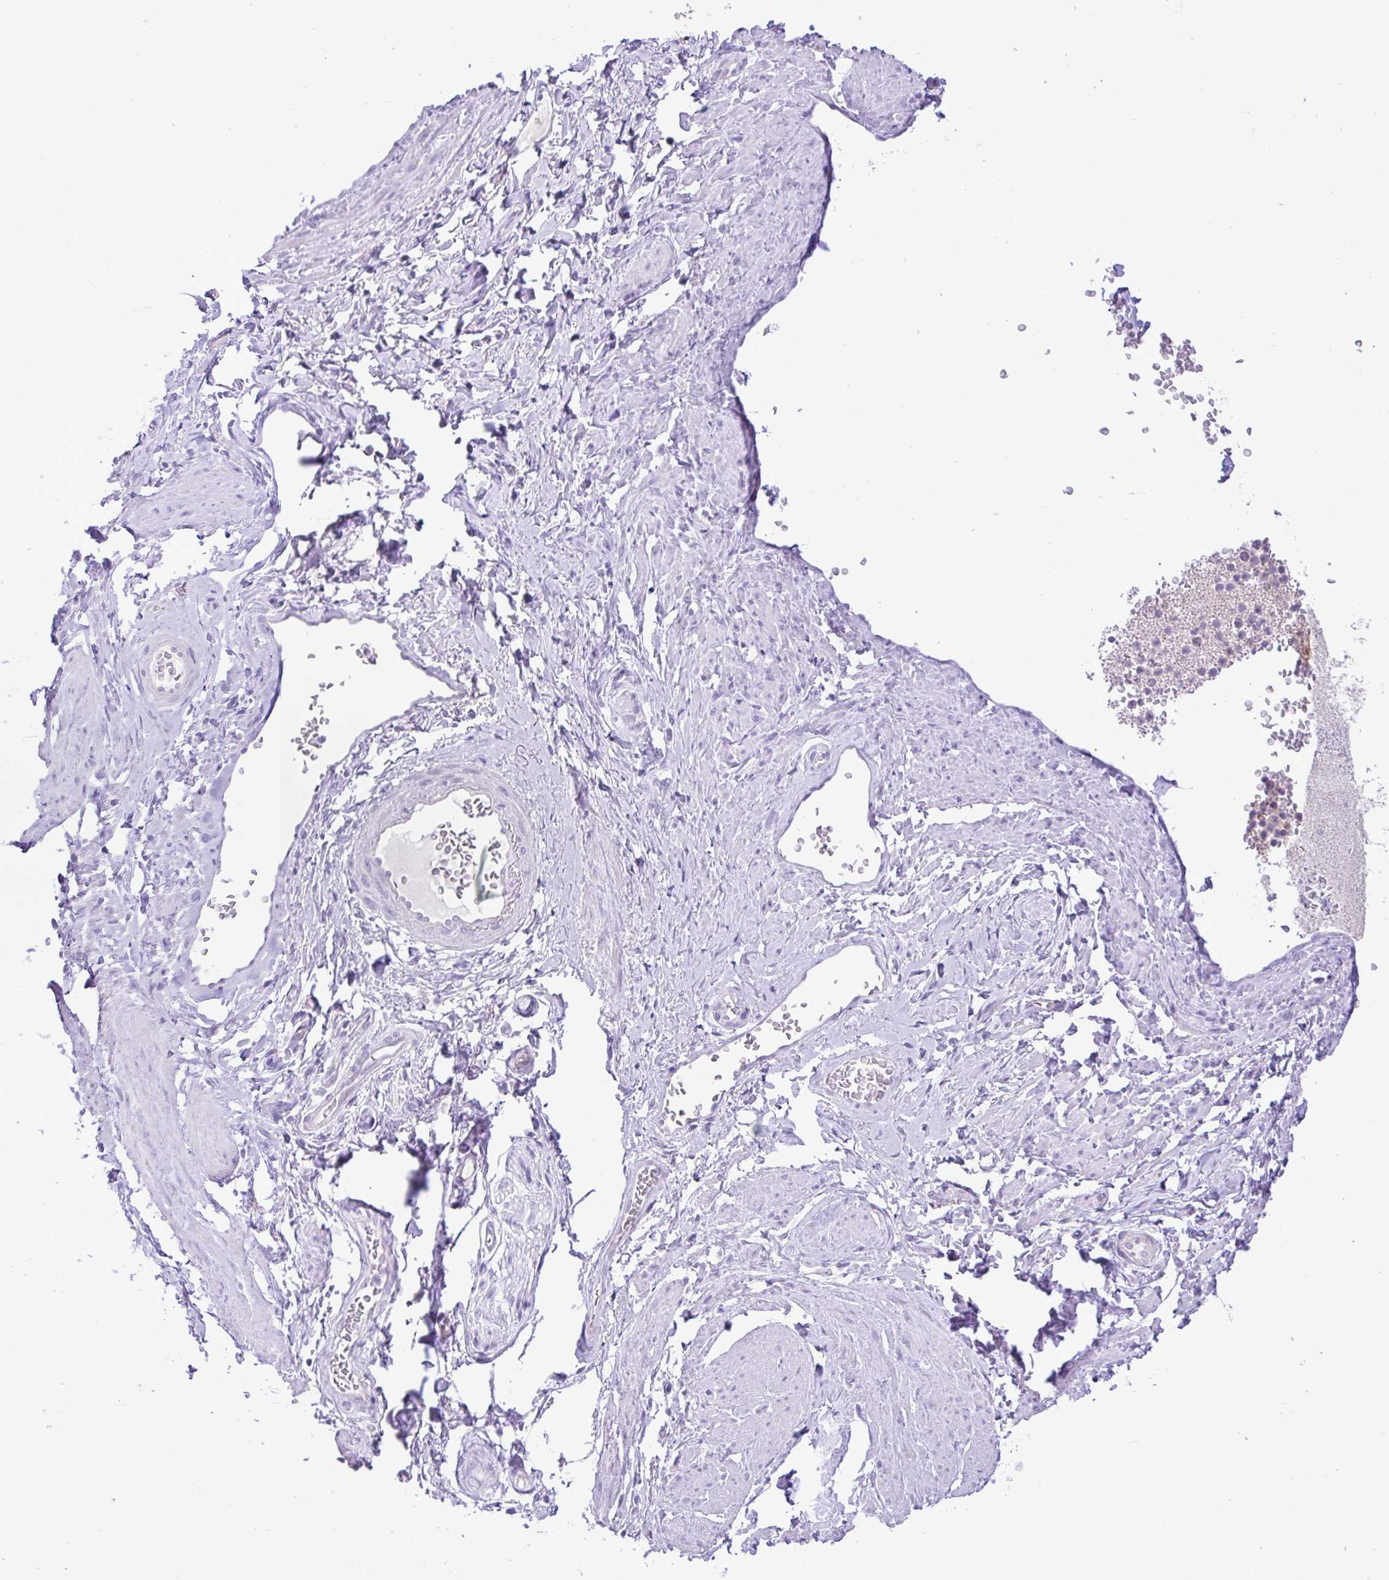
{"staining": {"intensity": "negative", "quantity": "none", "location": "none"}, "tissue": "adipose tissue", "cell_type": "Adipocytes", "image_type": "normal", "snomed": [{"axis": "morphology", "description": "Normal tissue, NOS"}, {"axis": "topography", "description": "Vagina"}, {"axis": "topography", "description": "Peripheral nerve tissue"}], "caption": "Adipocytes are negative for brown protein staining in benign adipose tissue. Nuclei are stained in blue.", "gene": "ZNF101", "patient": {"sex": "female", "age": 71}}